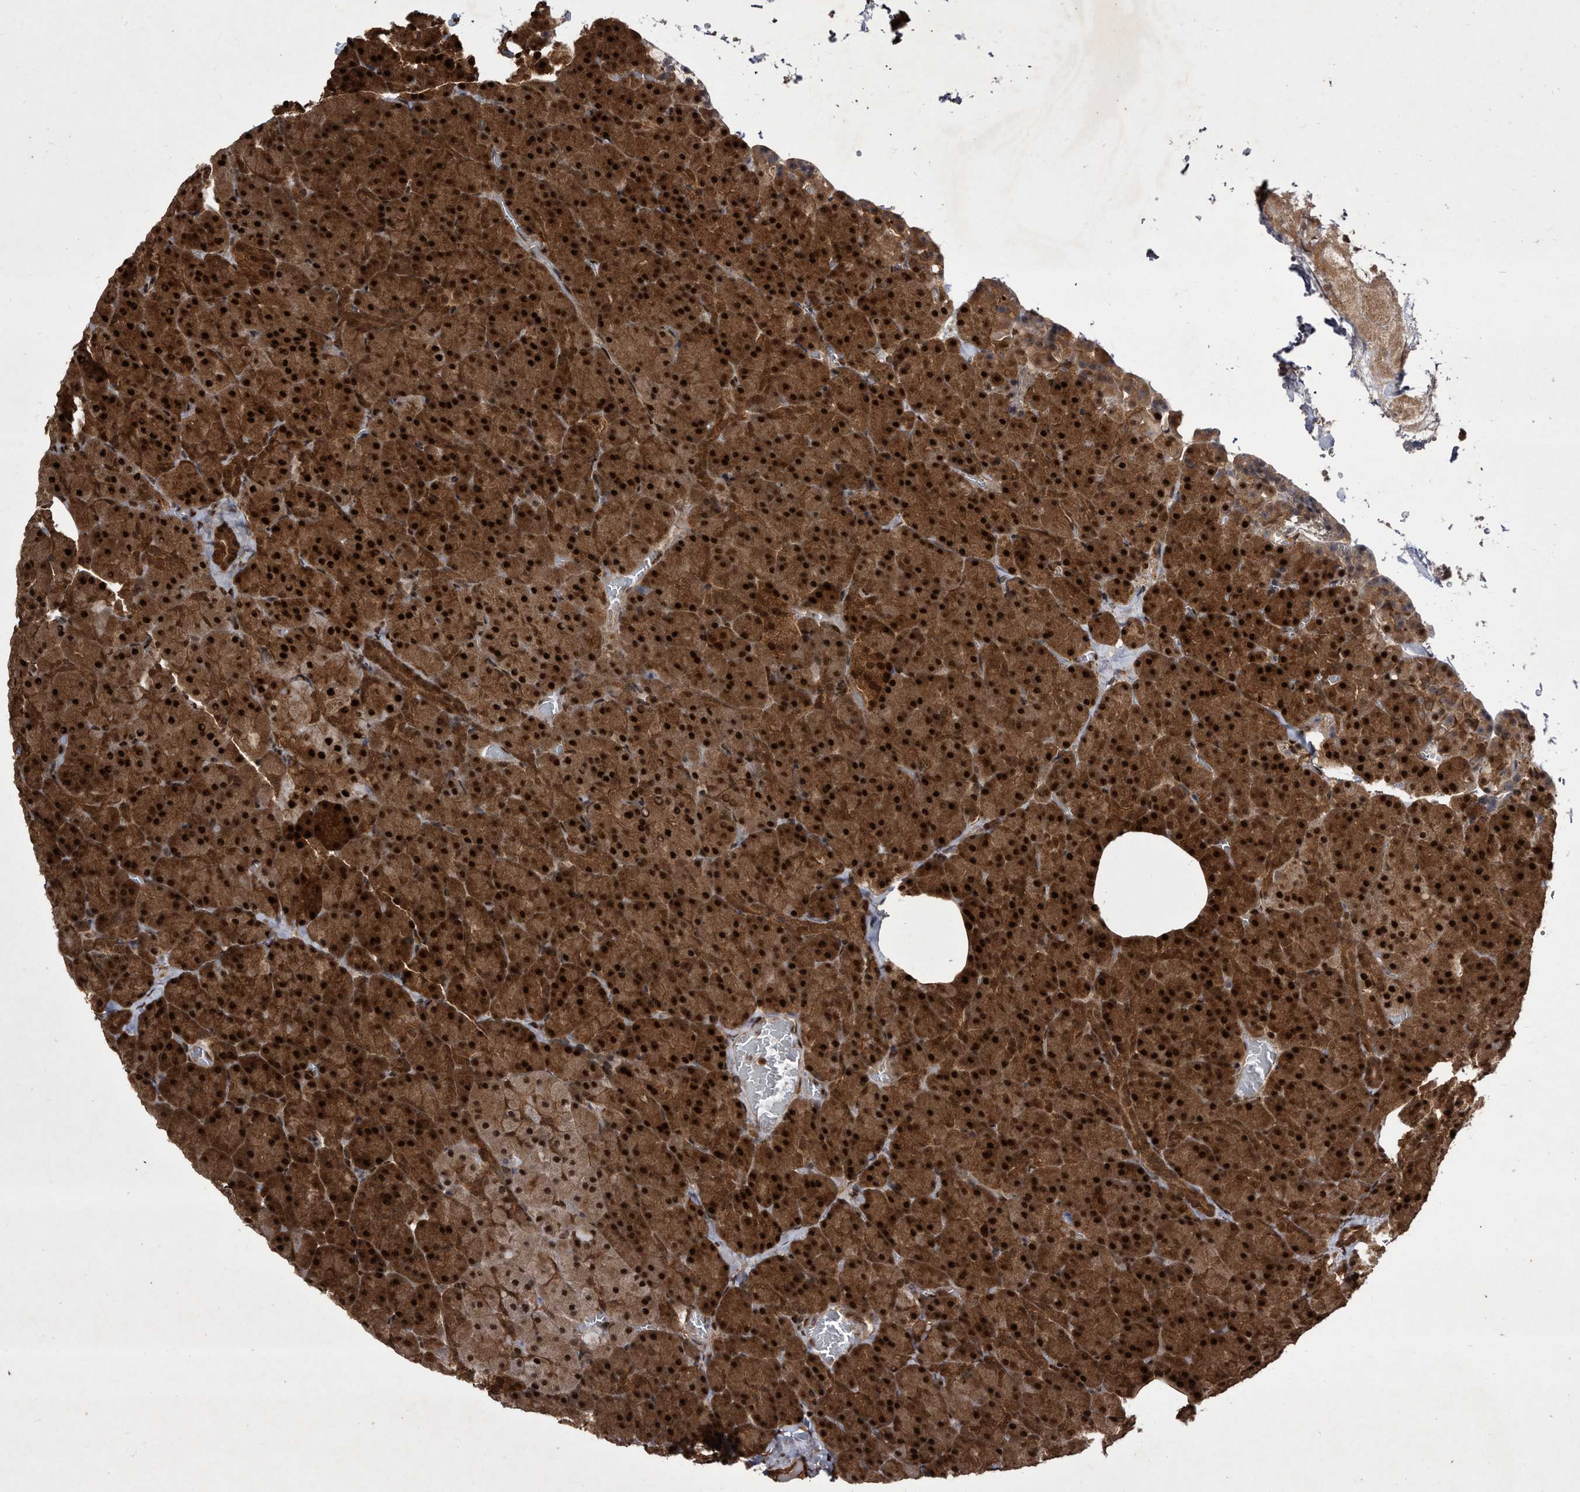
{"staining": {"intensity": "strong", "quantity": ">75%", "location": "cytoplasmic/membranous,nuclear"}, "tissue": "pancreas", "cell_type": "Exocrine glandular cells", "image_type": "normal", "snomed": [{"axis": "morphology", "description": "Normal tissue, NOS"}, {"axis": "morphology", "description": "Carcinoid, malignant, NOS"}, {"axis": "topography", "description": "Pancreas"}], "caption": "A high-resolution micrograph shows IHC staining of benign pancreas, which reveals strong cytoplasmic/membranous,nuclear staining in about >75% of exocrine glandular cells.", "gene": "RAD23B", "patient": {"sex": "female", "age": 35}}